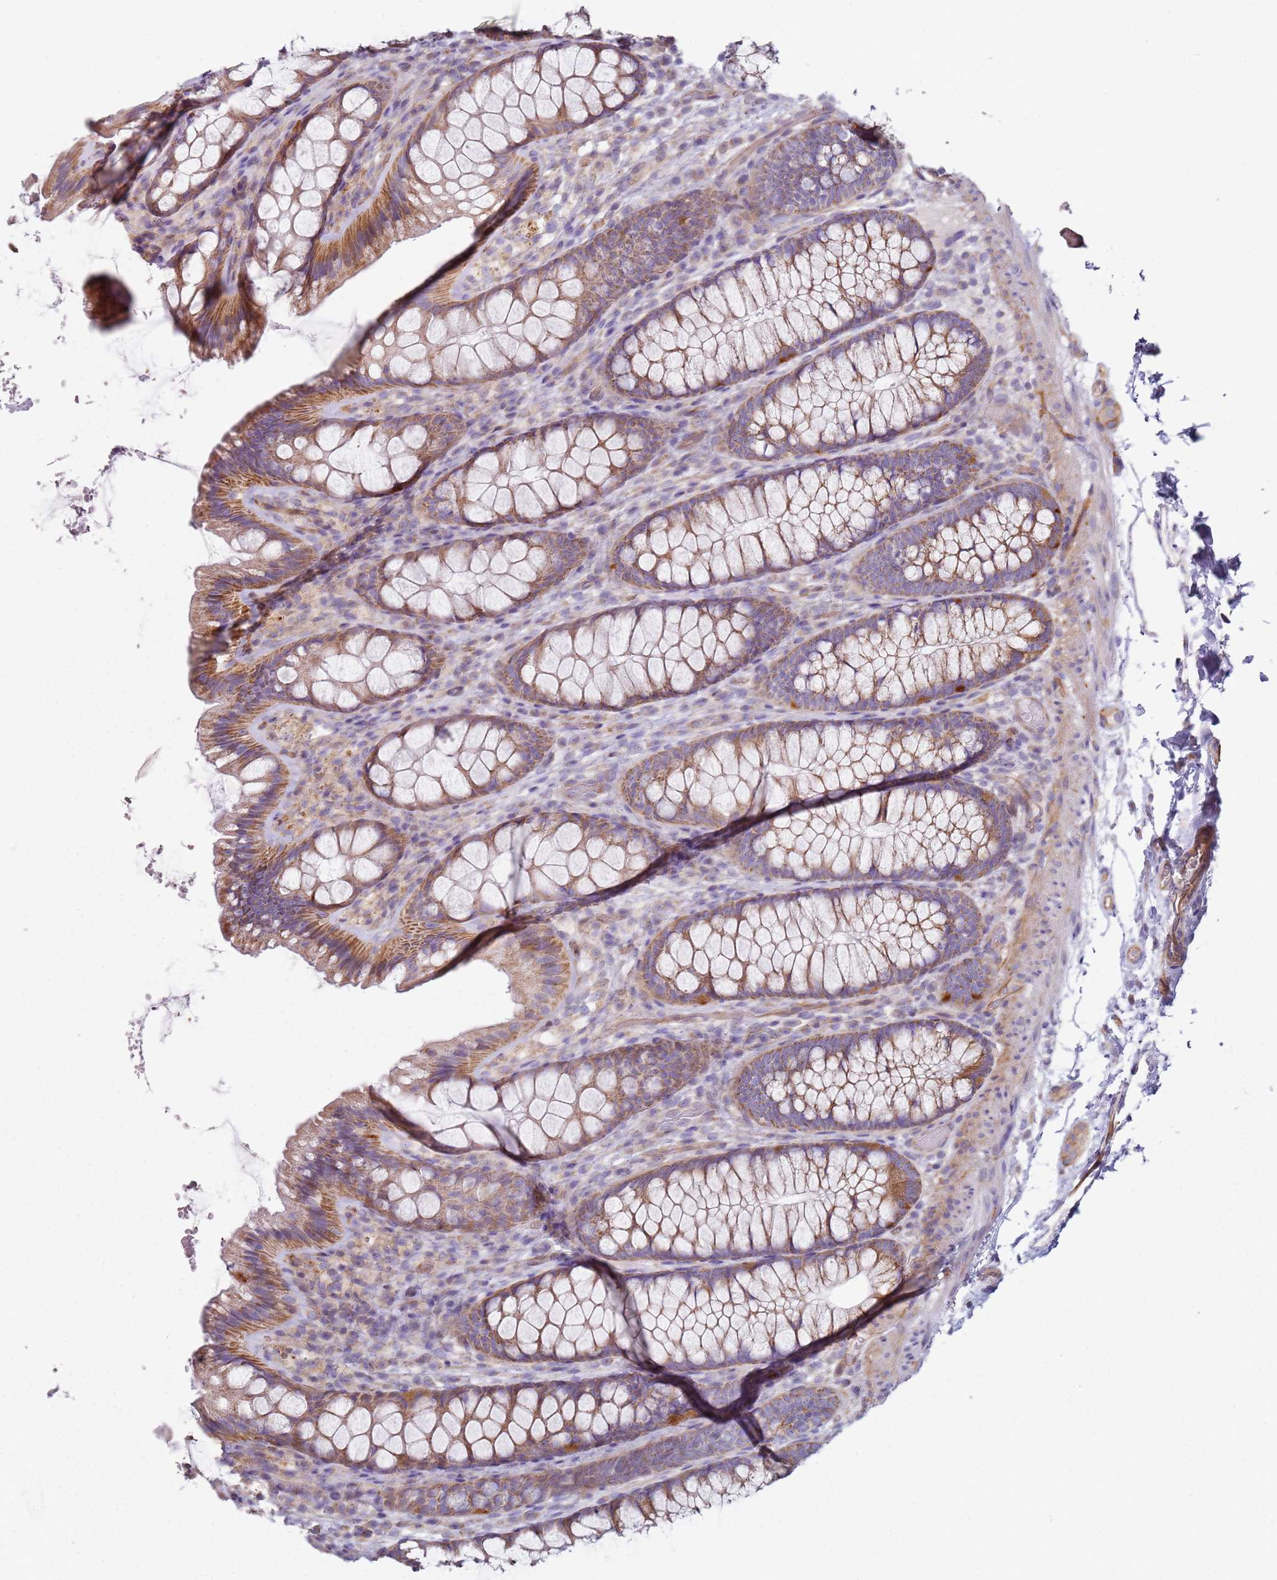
{"staining": {"intensity": "moderate", "quantity": ">75%", "location": "cytoplasmic/membranous"}, "tissue": "colon", "cell_type": "Endothelial cells", "image_type": "normal", "snomed": [{"axis": "morphology", "description": "Normal tissue, NOS"}, {"axis": "topography", "description": "Colon"}], "caption": "DAB immunohistochemical staining of unremarkable human colon displays moderate cytoplasmic/membranous protein staining in about >75% of endothelial cells. The protein of interest is shown in brown color, while the nuclei are stained blue.", "gene": "ALS2", "patient": {"sex": "male", "age": 46}}